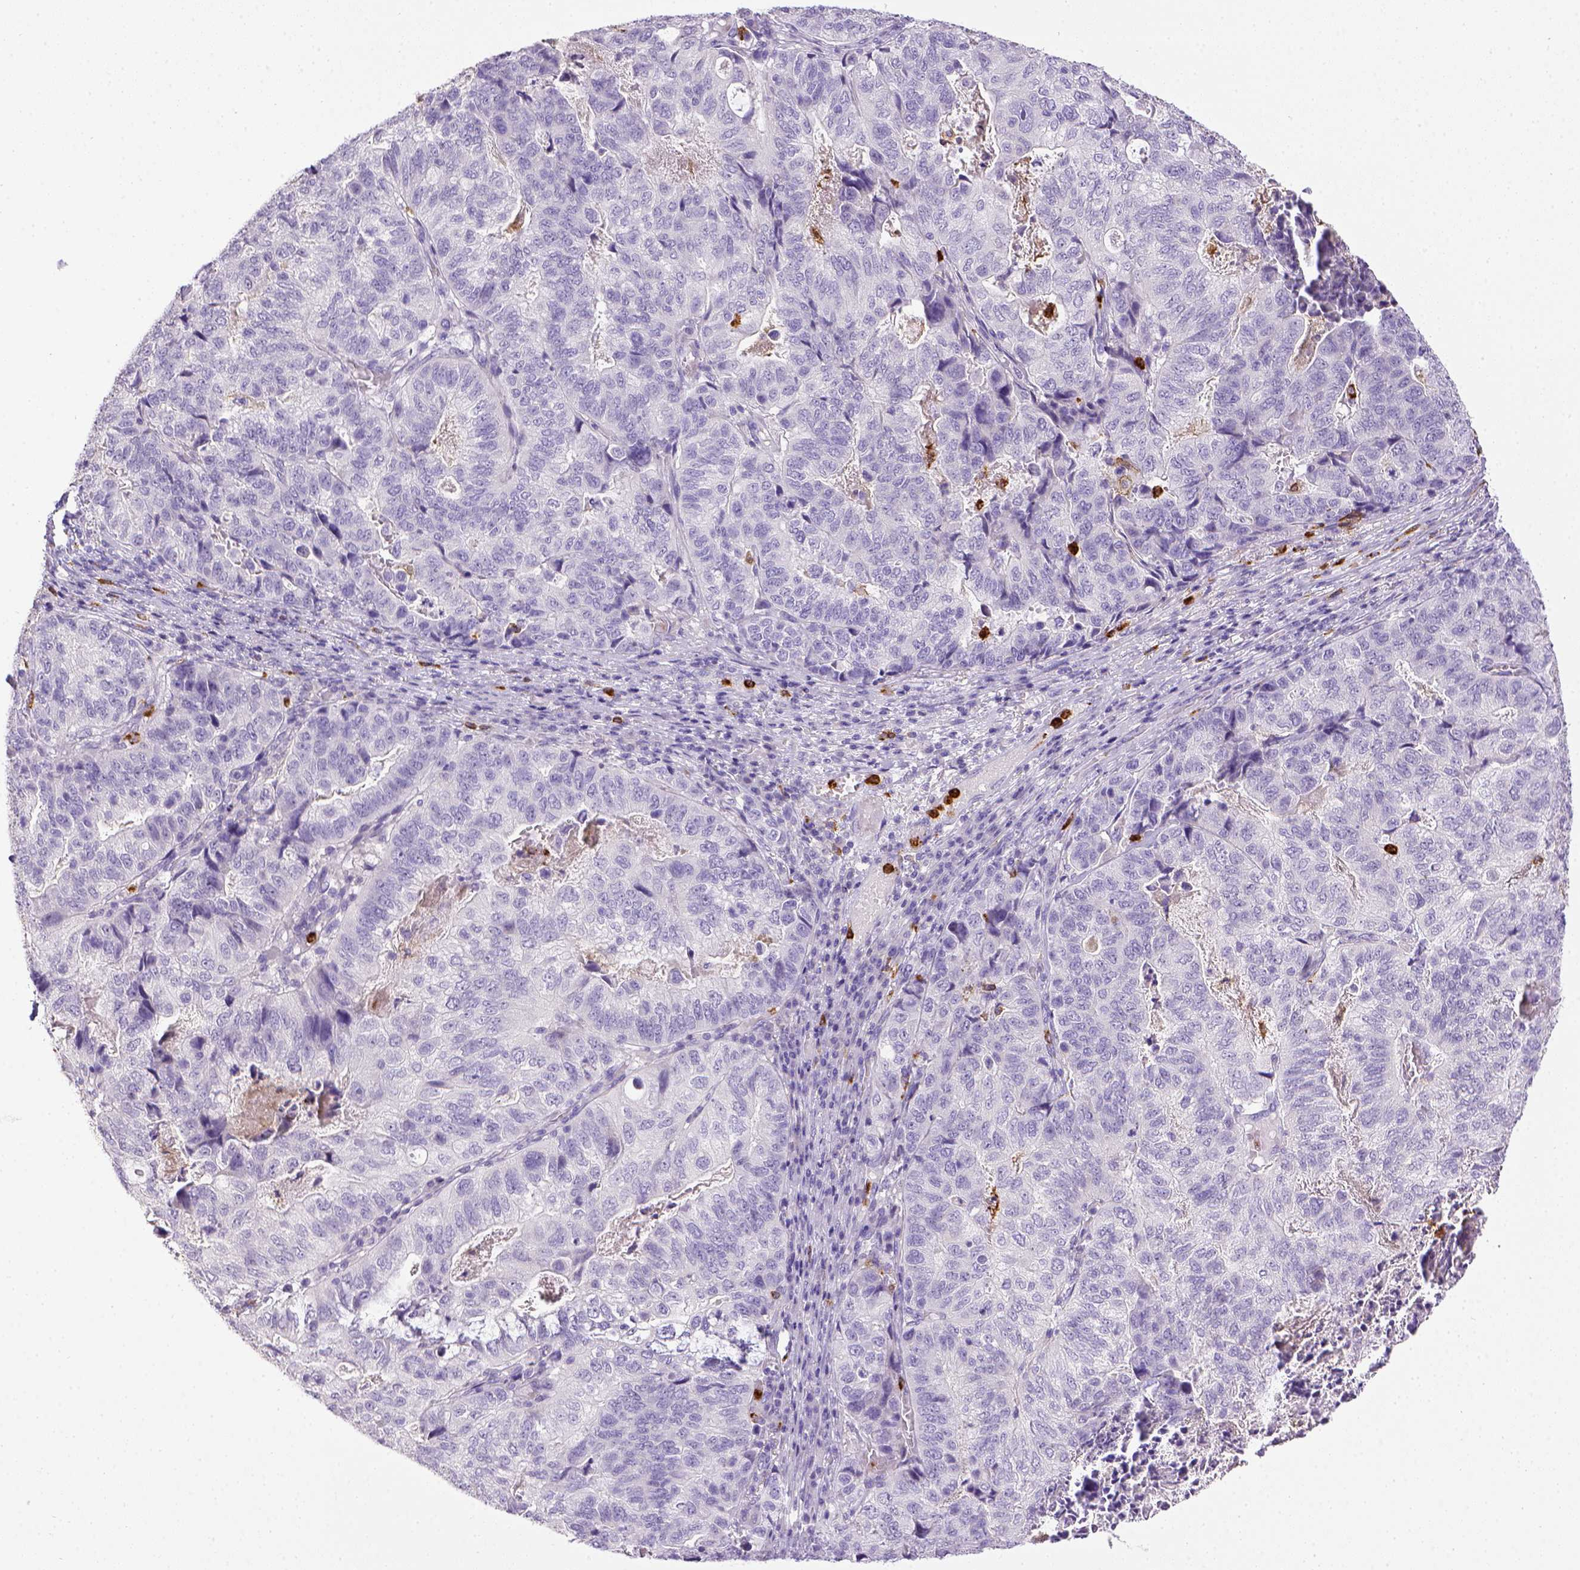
{"staining": {"intensity": "negative", "quantity": "none", "location": "none"}, "tissue": "stomach cancer", "cell_type": "Tumor cells", "image_type": "cancer", "snomed": [{"axis": "morphology", "description": "Adenocarcinoma, NOS"}, {"axis": "topography", "description": "Stomach, upper"}], "caption": "Tumor cells show no significant protein expression in stomach cancer (adenocarcinoma).", "gene": "ITGAM", "patient": {"sex": "female", "age": 67}}